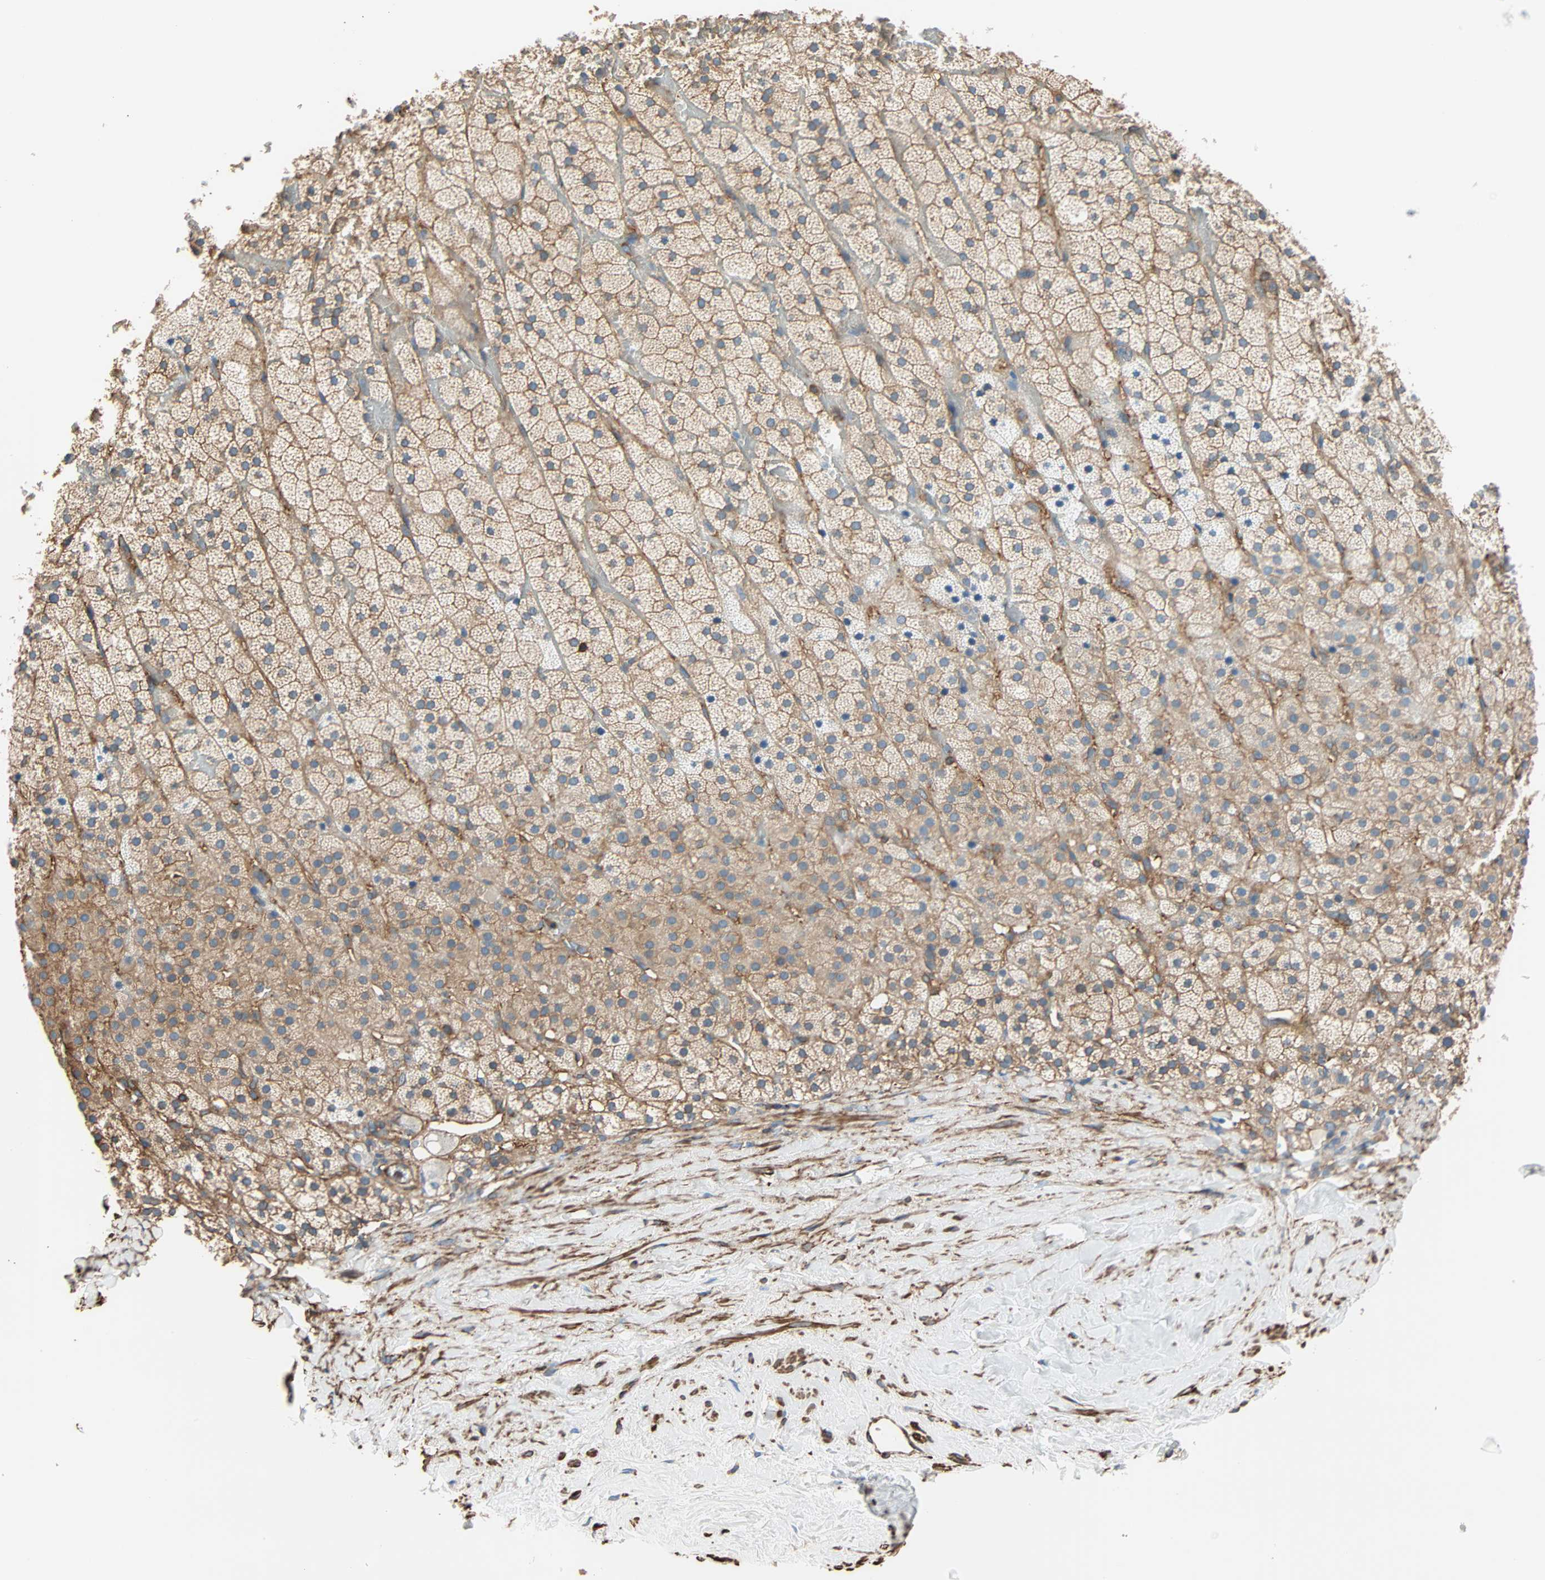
{"staining": {"intensity": "weak", "quantity": ">75%", "location": "cytoplasmic/membranous"}, "tissue": "adrenal gland", "cell_type": "Glandular cells", "image_type": "normal", "snomed": [{"axis": "morphology", "description": "Normal tissue, NOS"}, {"axis": "topography", "description": "Adrenal gland"}], "caption": "Weak cytoplasmic/membranous protein staining is appreciated in approximately >75% of glandular cells in adrenal gland. (brown staining indicates protein expression, while blue staining denotes nuclei).", "gene": "GALNT10", "patient": {"sex": "male", "age": 35}}